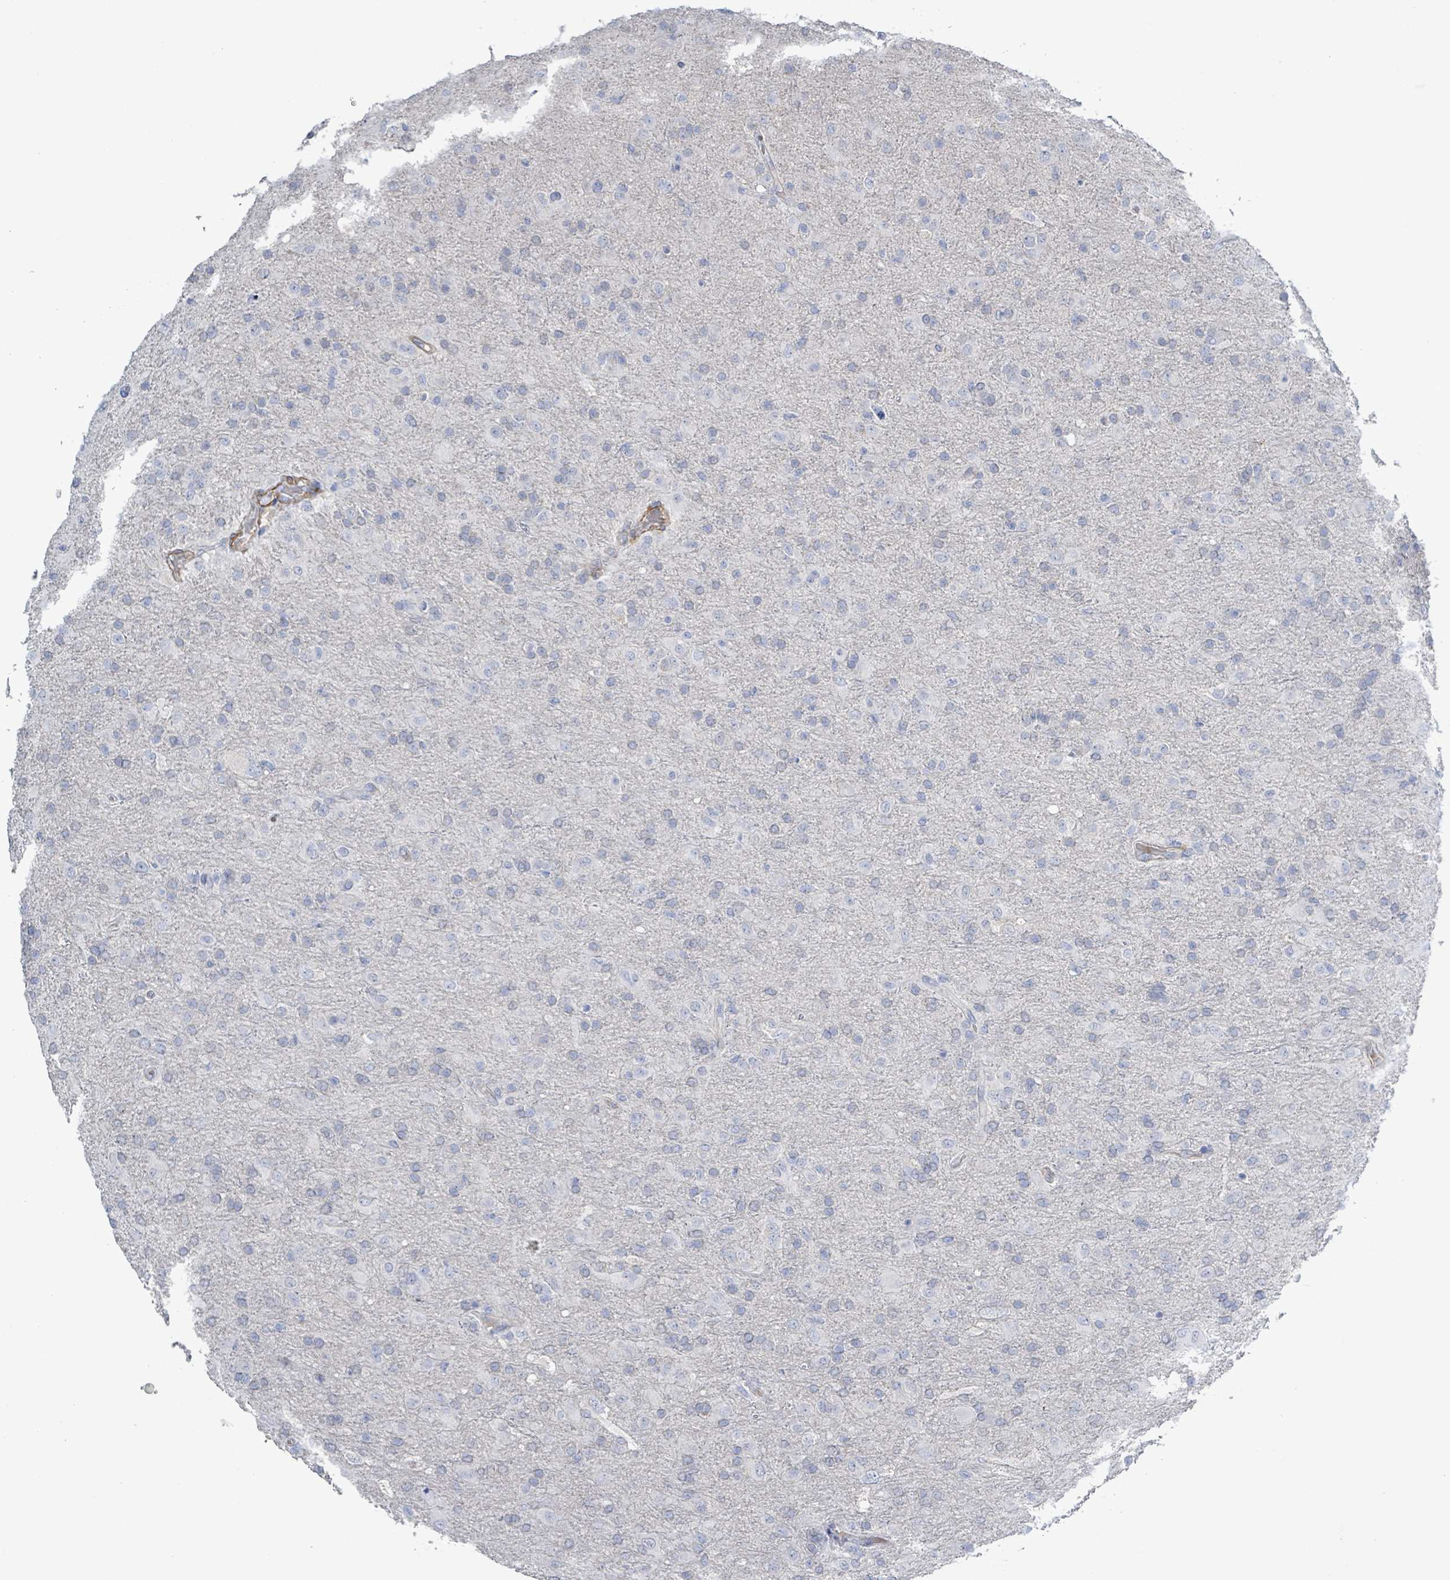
{"staining": {"intensity": "negative", "quantity": "none", "location": "none"}, "tissue": "glioma", "cell_type": "Tumor cells", "image_type": "cancer", "snomed": [{"axis": "morphology", "description": "Glioma, malignant, Low grade"}, {"axis": "topography", "description": "Brain"}], "caption": "Protein analysis of glioma displays no significant positivity in tumor cells.", "gene": "DMRTC1B", "patient": {"sex": "male", "age": 65}}